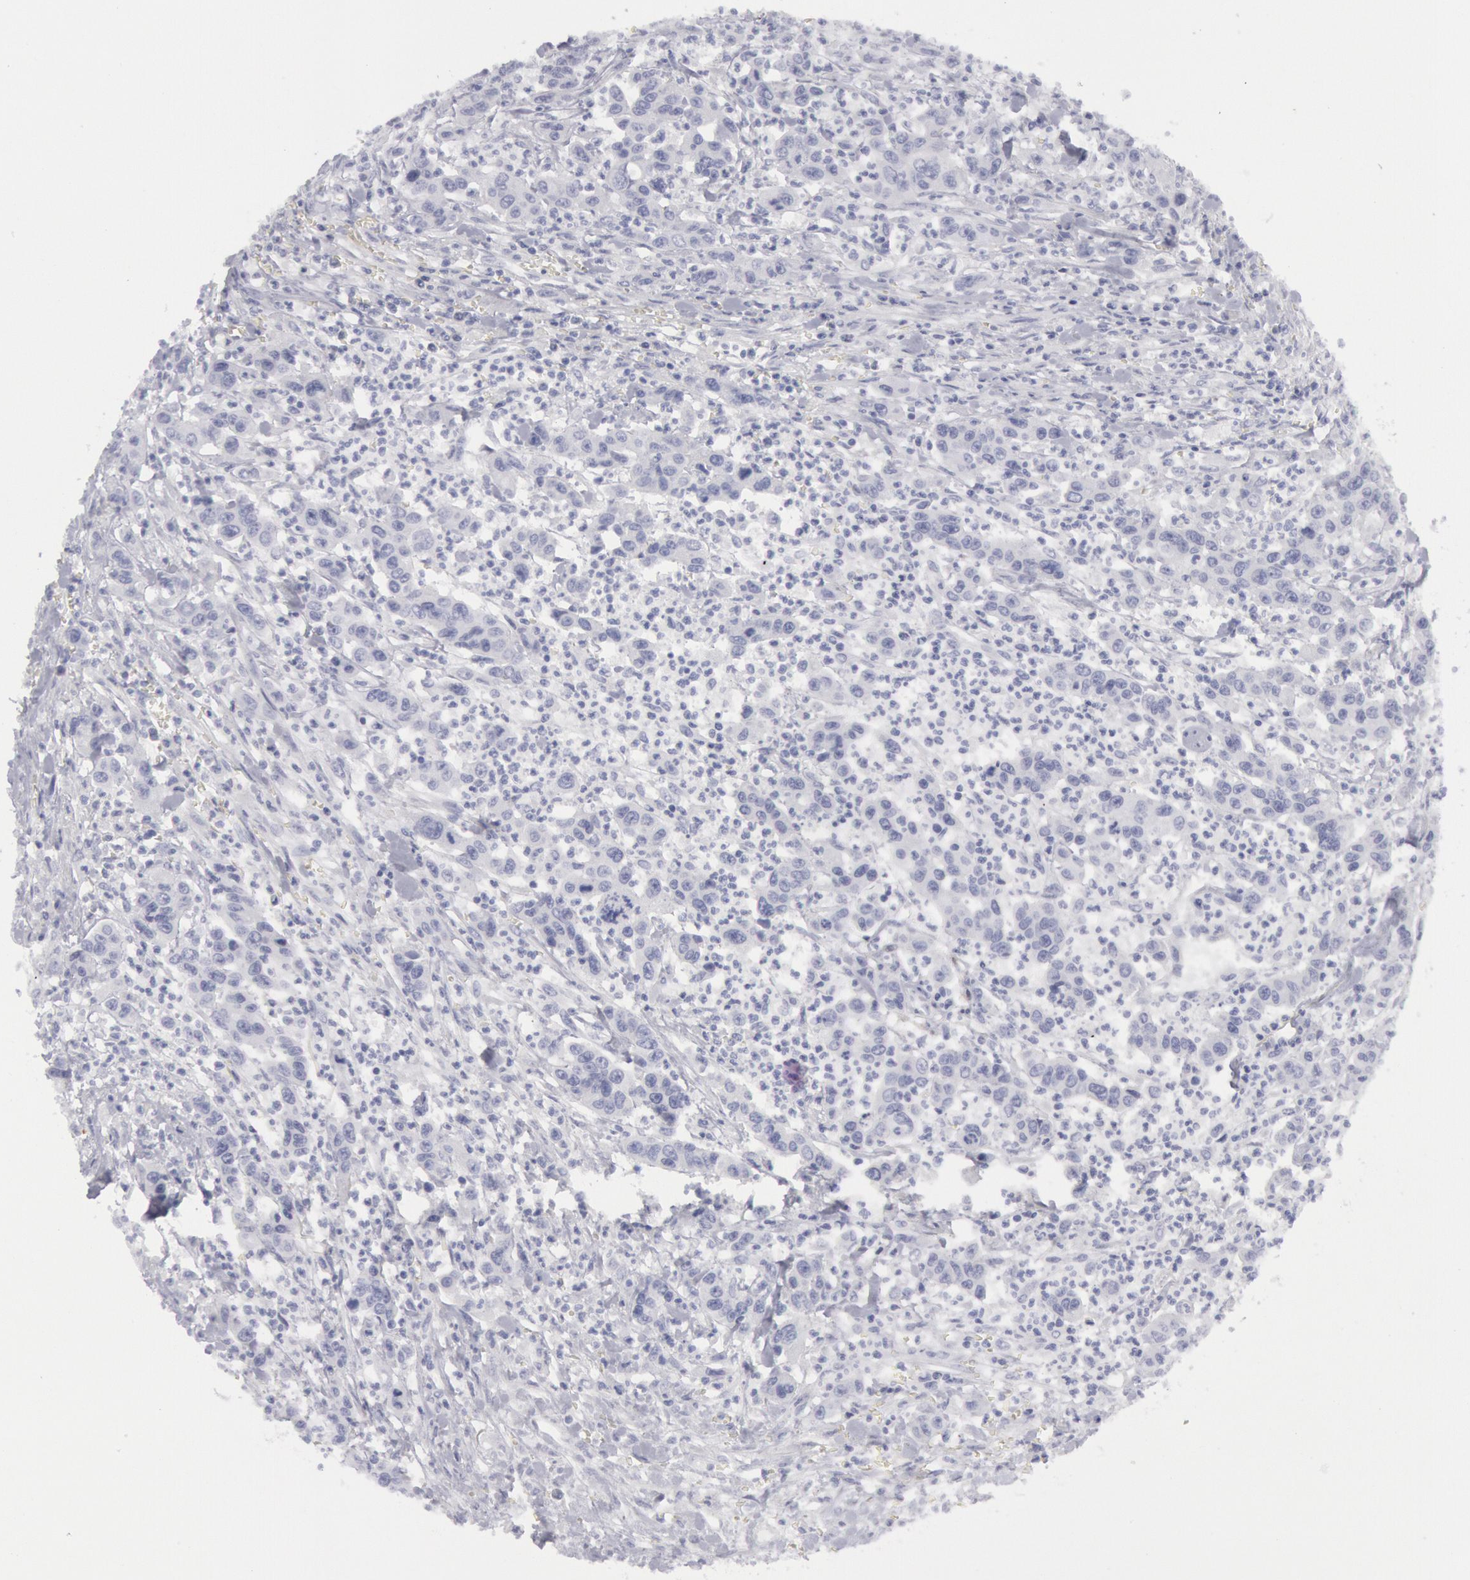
{"staining": {"intensity": "negative", "quantity": "none", "location": "none"}, "tissue": "urothelial cancer", "cell_type": "Tumor cells", "image_type": "cancer", "snomed": [{"axis": "morphology", "description": "Urothelial carcinoma, High grade"}, {"axis": "topography", "description": "Urinary bladder"}], "caption": "Human urothelial cancer stained for a protein using IHC exhibits no expression in tumor cells.", "gene": "FHL1", "patient": {"sex": "male", "age": 86}}